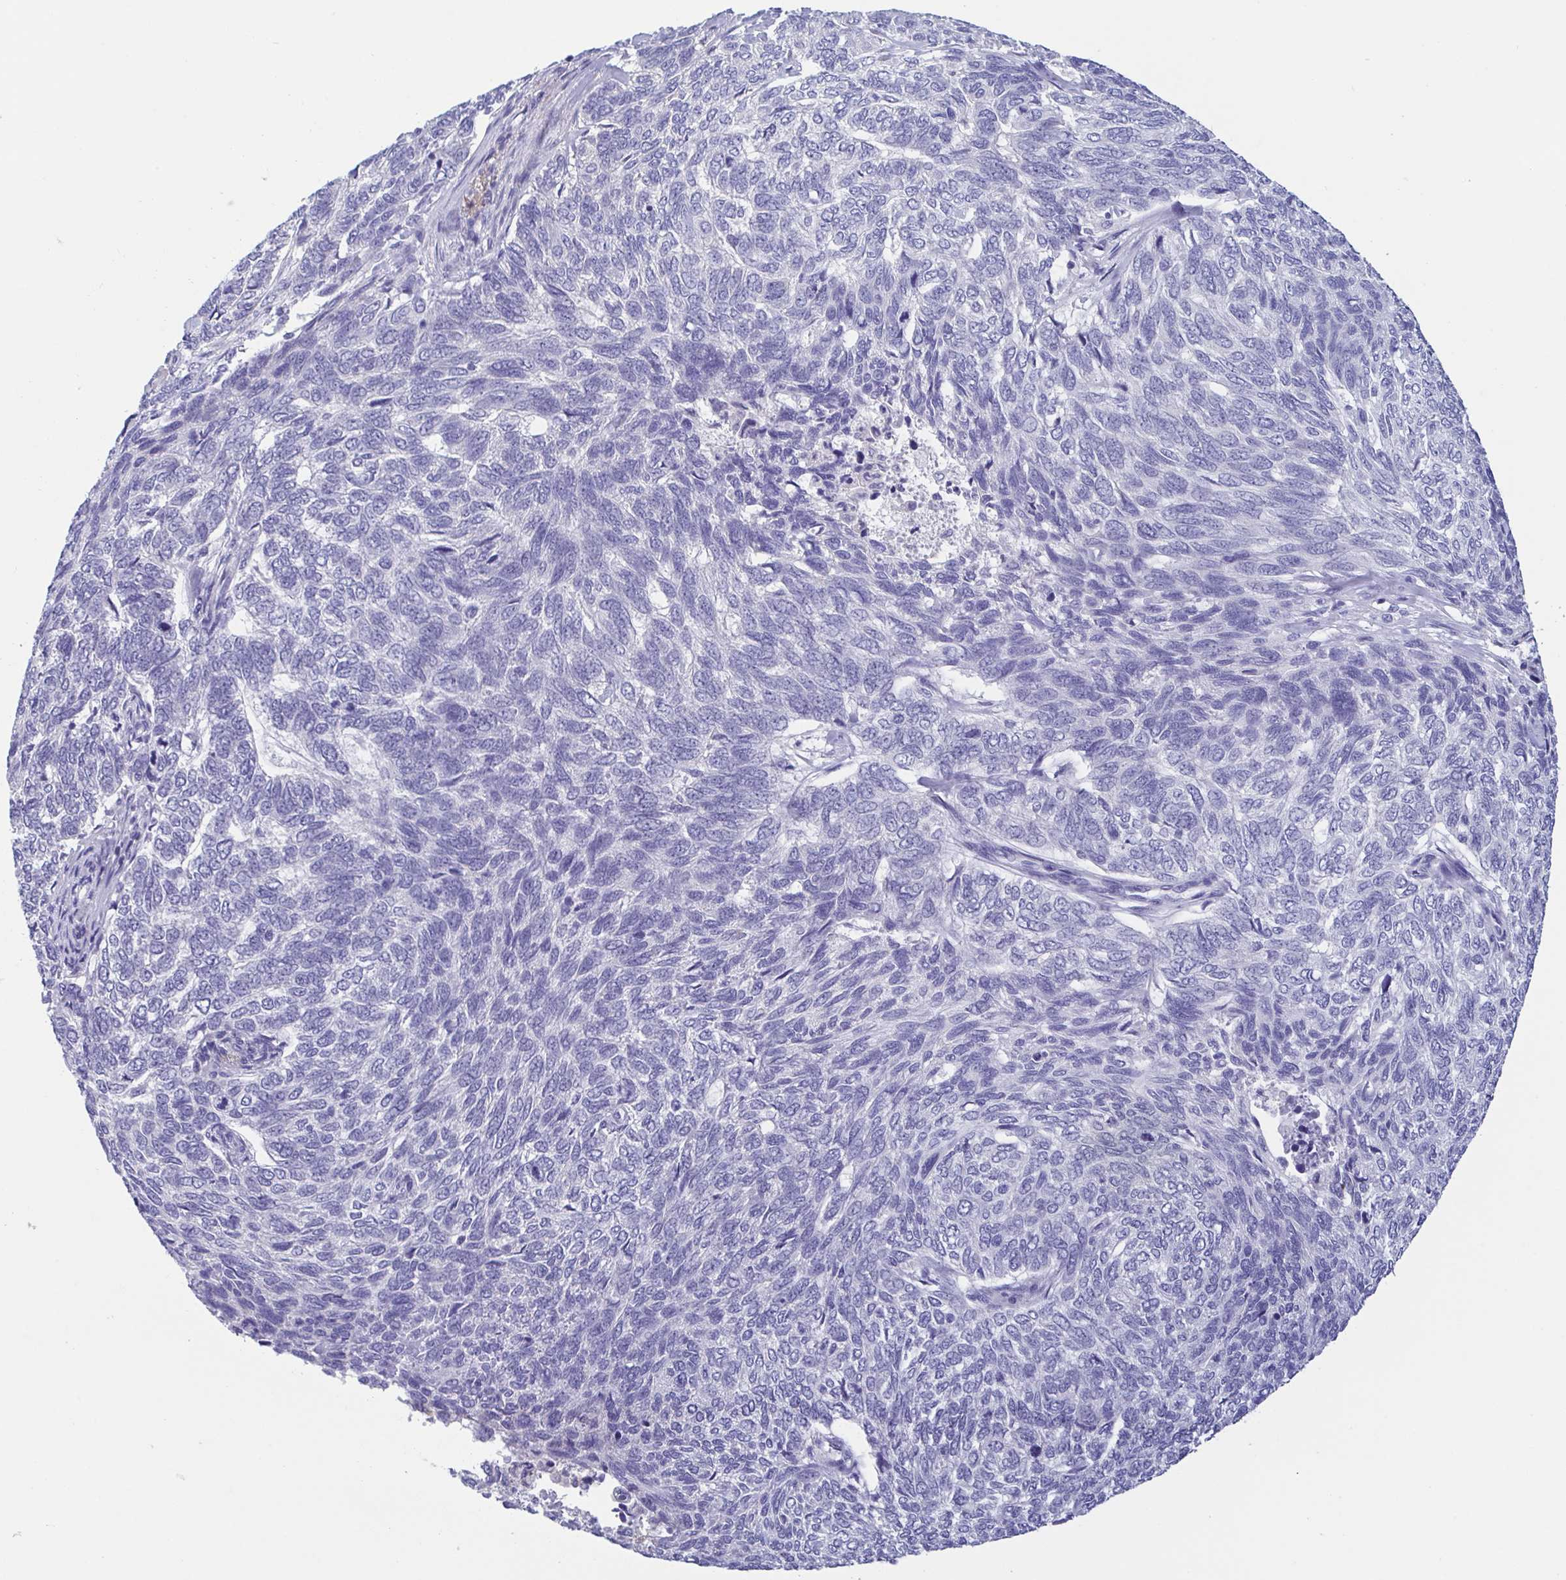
{"staining": {"intensity": "negative", "quantity": "none", "location": "none"}, "tissue": "skin cancer", "cell_type": "Tumor cells", "image_type": "cancer", "snomed": [{"axis": "morphology", "description": "Basal cell carcinoma"}, {"axis": "topography", "description": "Skin"}], "caption": "DAB immunohistochemical staining of skin basal cell carcinoma demonstrates no significant staining in tumor cells.", "gene": "TREH", "patient": {"sex": "female", "age": 65}}